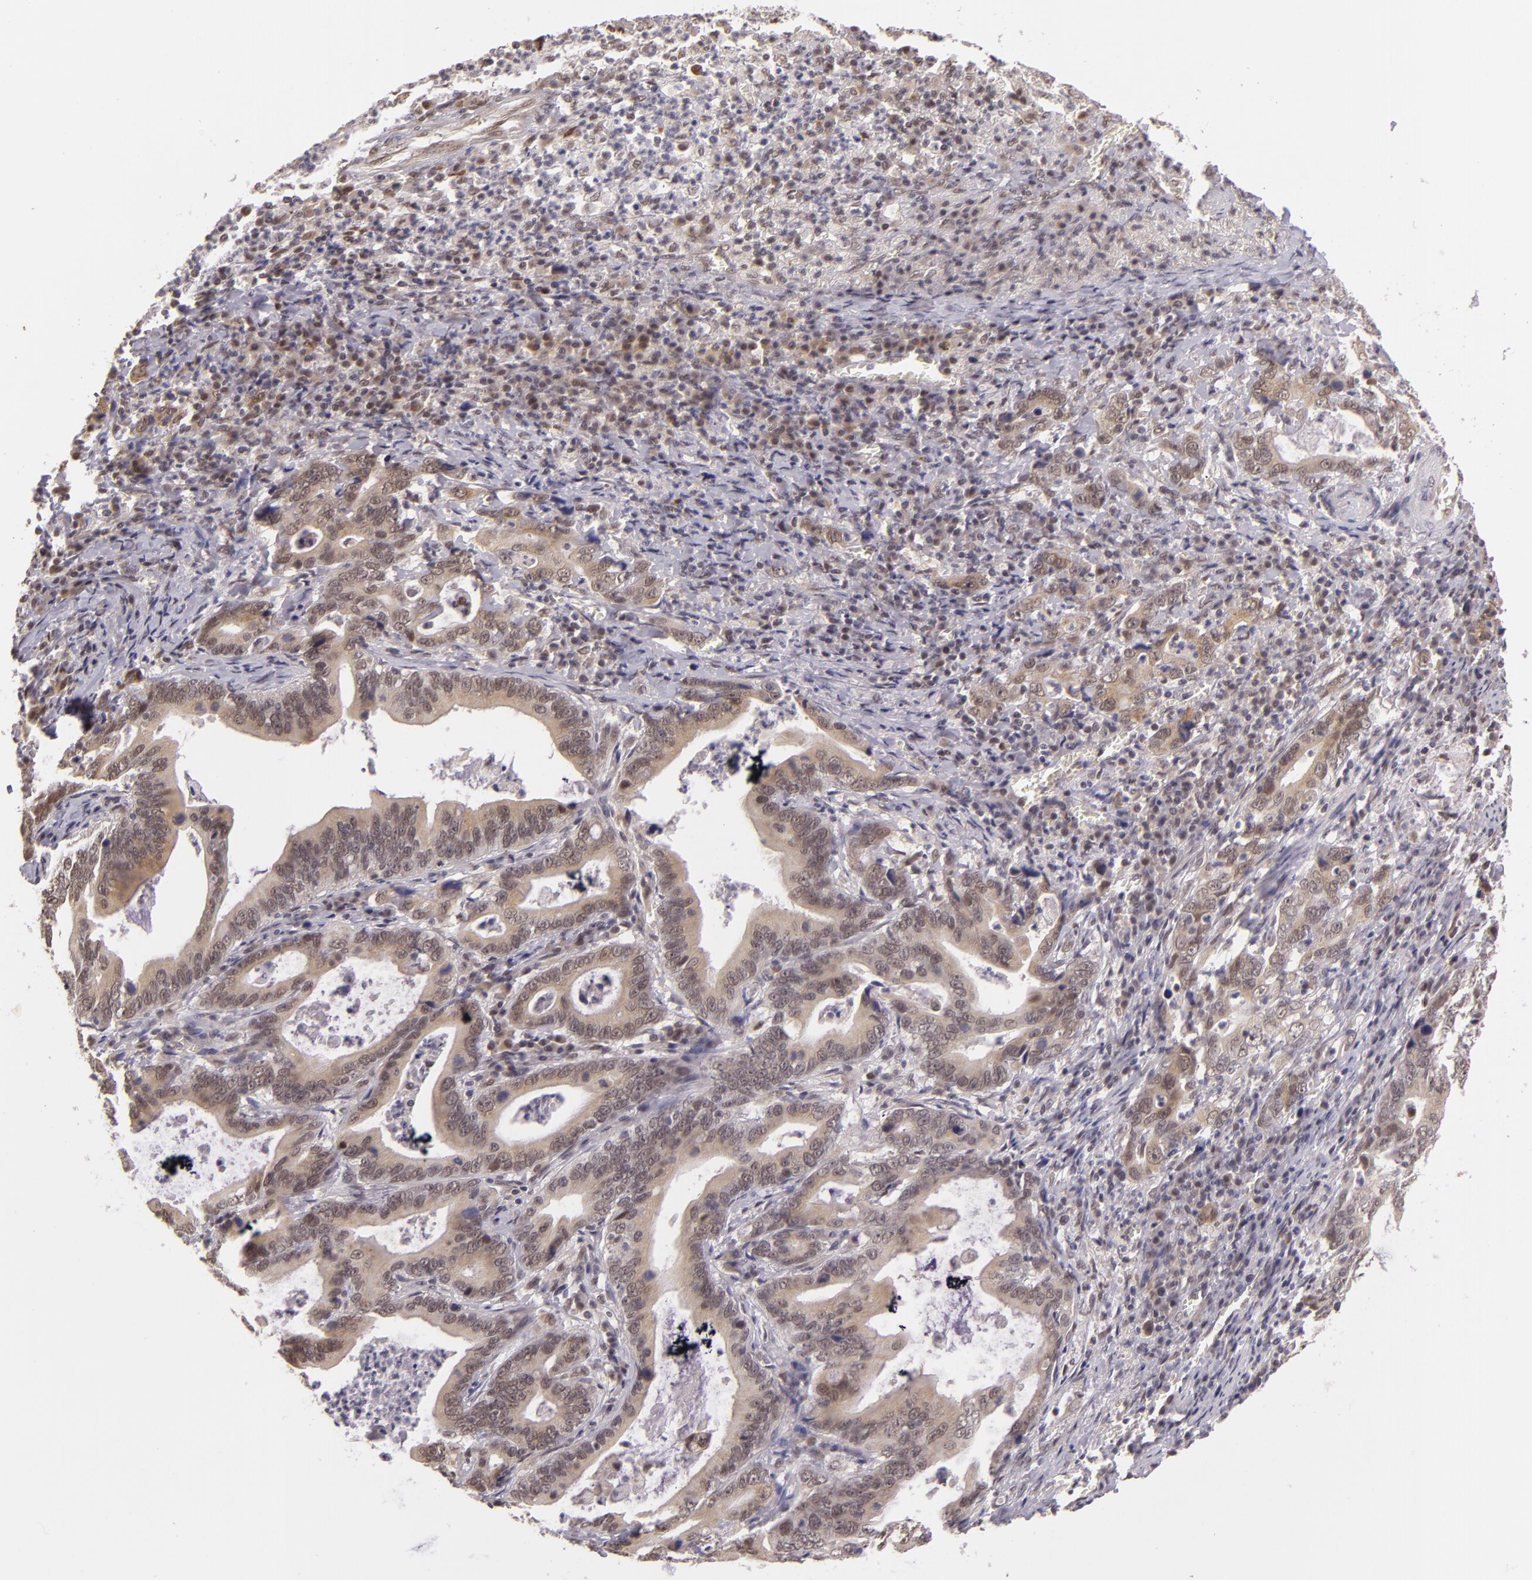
{"staining": {"intensity": "weak", "quantity": "25%-75%", "location": "cytoplasmic/membranous,nuclear"}, "tissue": "stomach cancer", "cell_type": "Tumor cells", "image_type": "cancer", "snomed": [{"axis": "morphology", "description": "Adenocarcinoma, NOS"}, {"axis": "topography", "description": "Stomach, upper"}], "caption": "Human stomach cancer (adenocarcinoma) stained for a protein (brown) reveals weak cytoplasmic/membranous and nuclear positive staining in approximately 25%-75% of tumor cells.", "gene": "ALX1", "patient": {"sex": "male", "age": 63}}